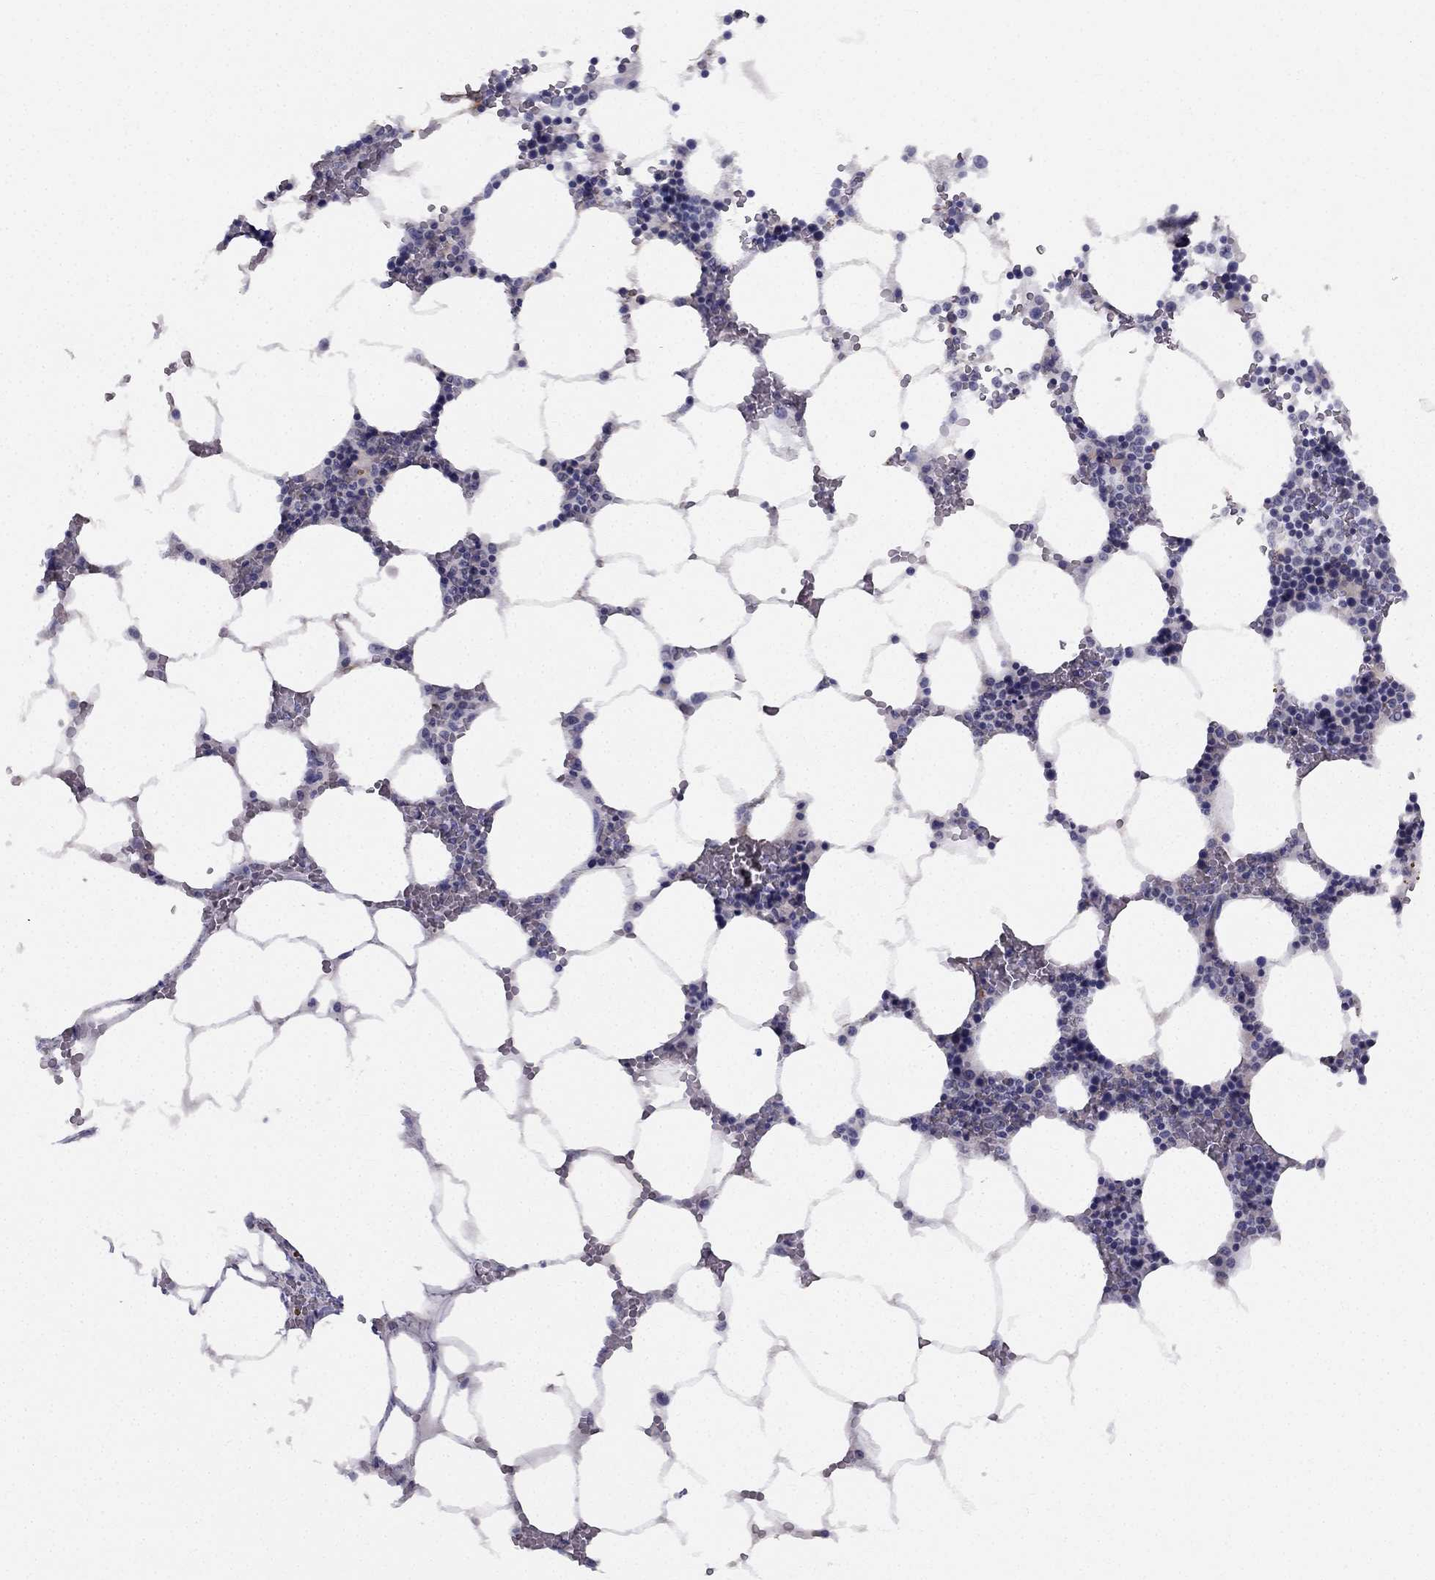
{"staining": {"intensity": "weak", "quantity": "<25%", "location": "cytoplasmic/membranous"}, "tissue": "bone marrow", "cell_type": "Hematopoietic cells", "image_type": "normal", "snomed": [{"axis": "morphology", "description": "Normal tissue, NOS"}, {"axis": "topography", "description": "Bone marrow"}], "caption": "Immunohistochemical staining of normal bone marrow reveals no significant staining in hematopoietic cells. (Immunohistochemistry (ihc), brightfield microscopy, high magnification).", "gene": "TRPS1", "patient": {"sex": "female", "age": 64}}